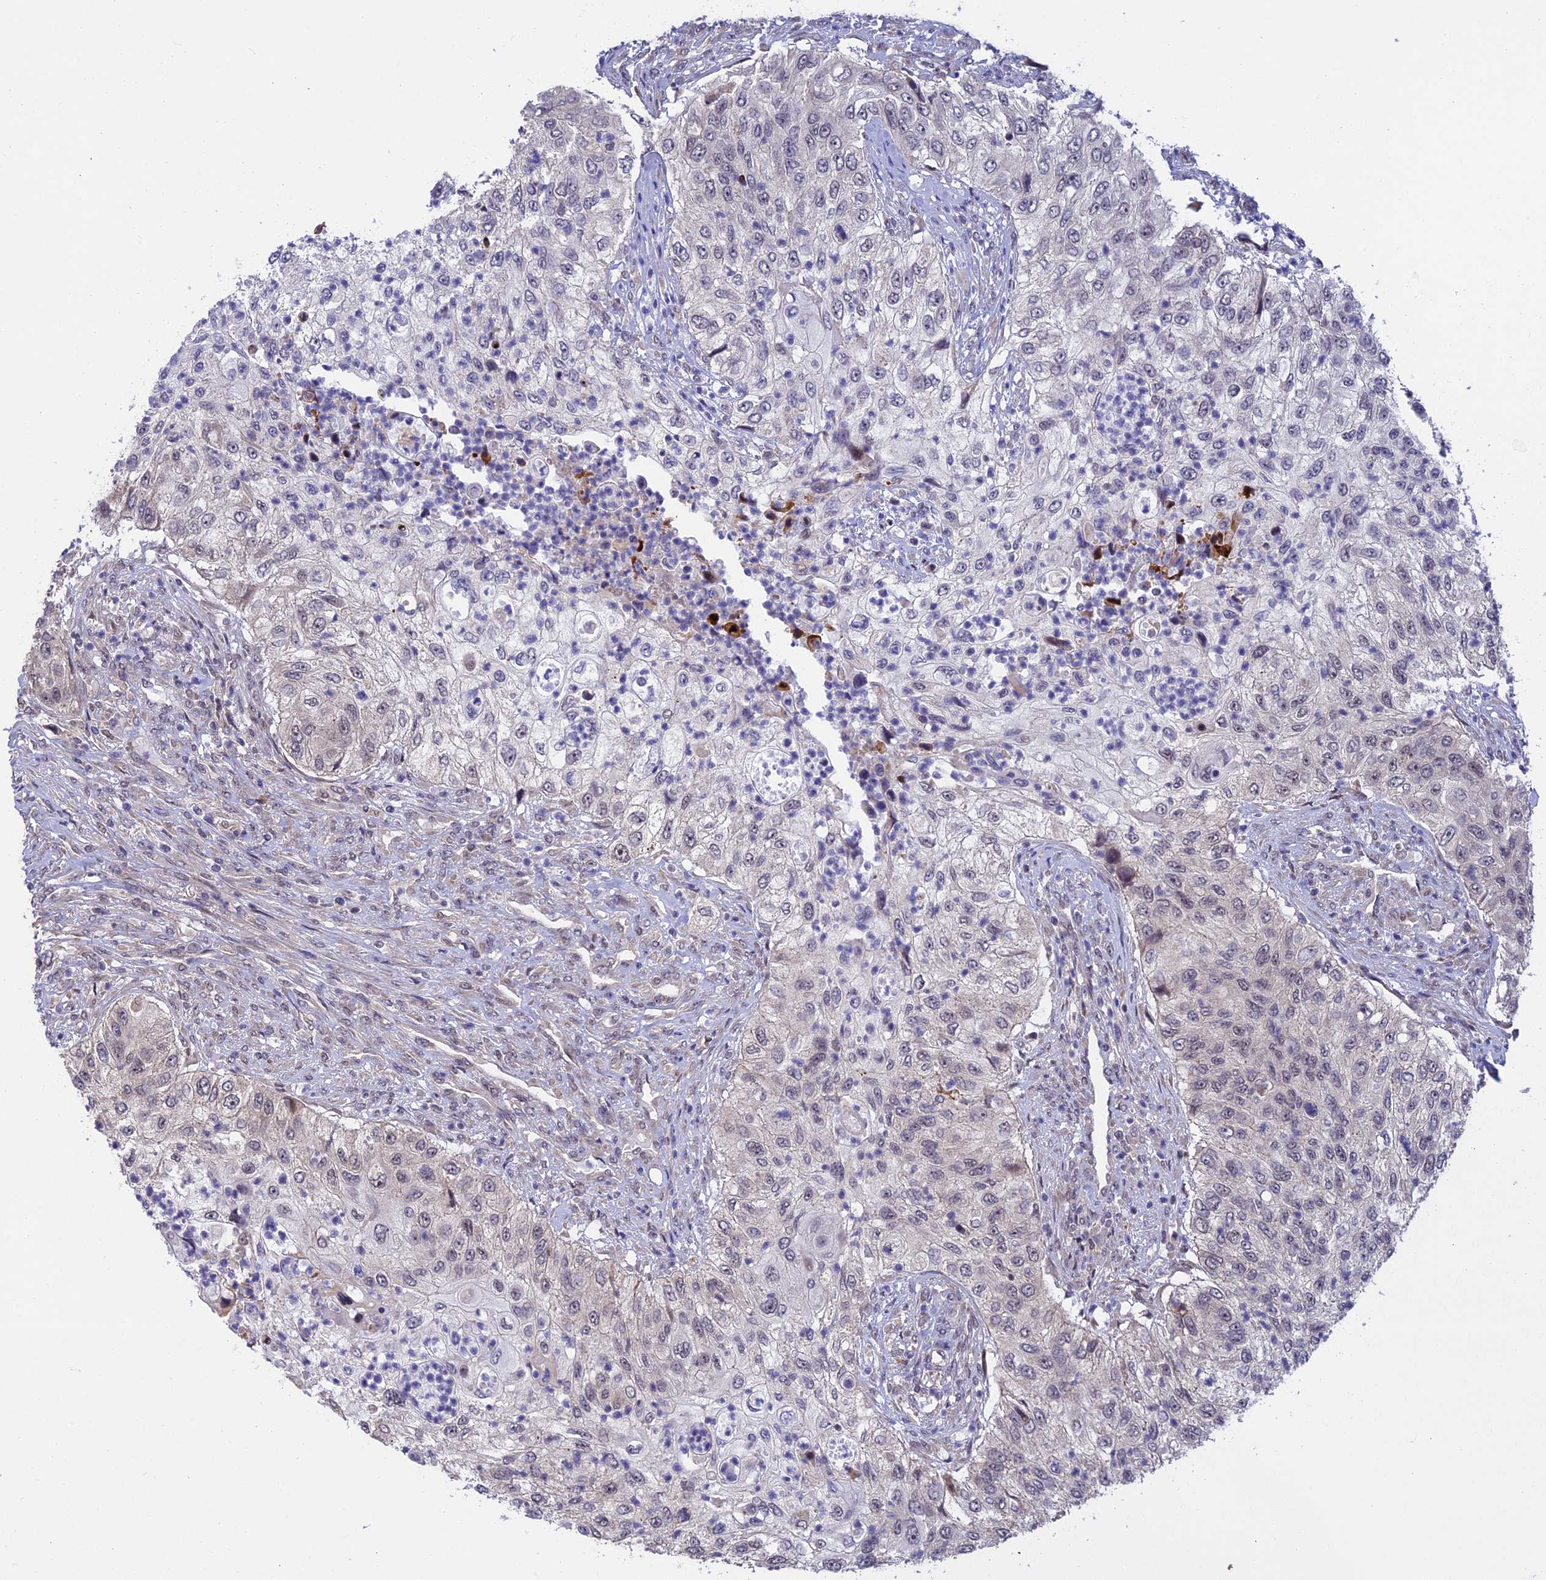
{"staining": {"intensity": "negative", "quantity": "none", "location": "none"}, "tissue": "urothelial cancer", "cell_type": "Tumor cells", "image_type": "cancer", "snomed": [{"axis": "morphology", "description": "Urothelial carcinoma, High grade"}, {"axis": "topography", "description": "Urinary bladder"}], "caption": "A histopathology image of urothelial cancer stained for a protein exhibits no brown staining in tumor cells.", "gene": "POLR2C", "patient": {"sex": "female", "age": 60}}